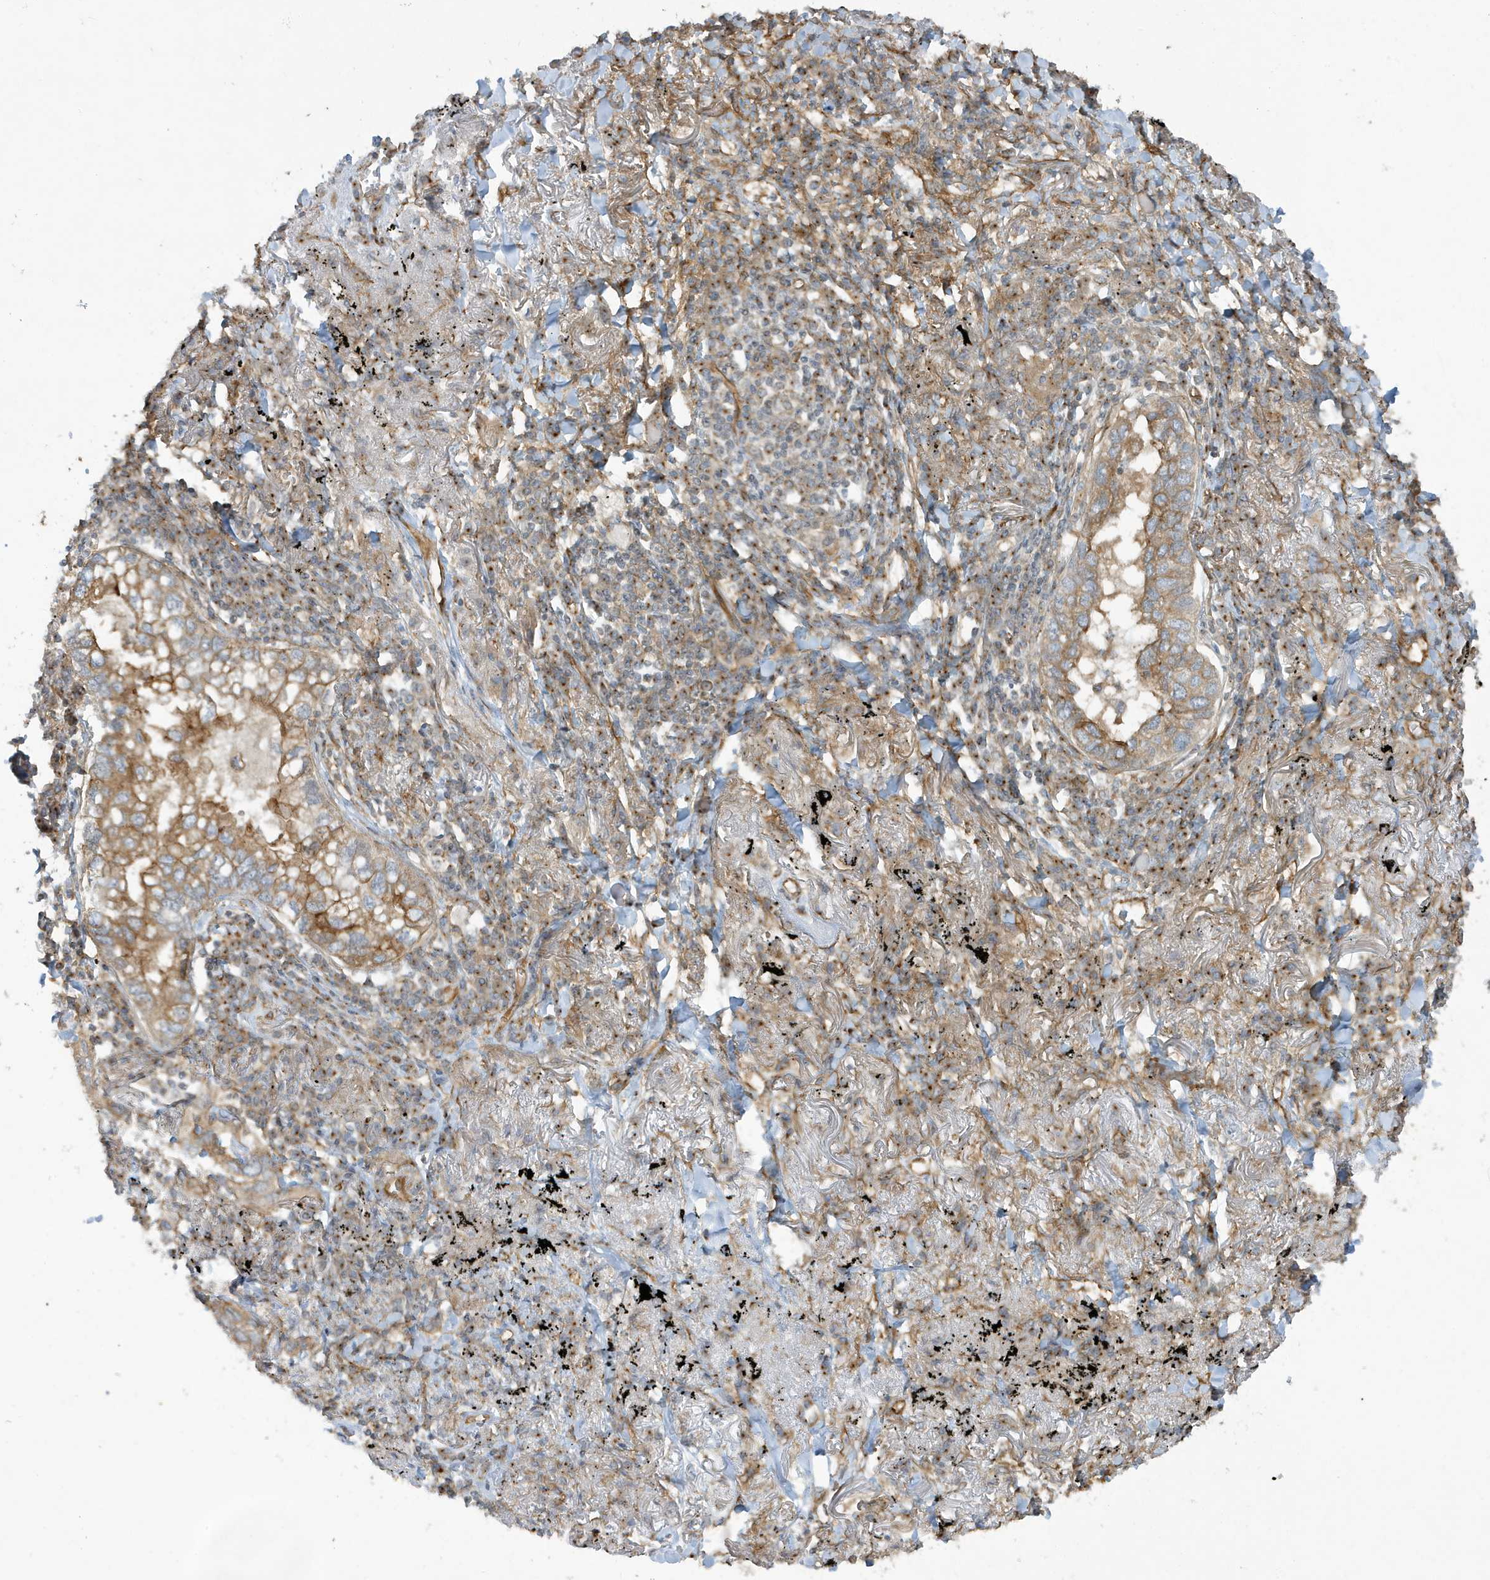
{"staining": {"intensity": "moderate", "quantity": ">75%", "location": "cytoplasmic/membranous"}, "tissue": "lung cancer", "cell_type": "Tumor cells", "image_type": "cancer", "snomed": [{"axis": "morphology", "description": "Adenocarcinoma, NOS"}, {"axis": "topography", "description": "Lung"}], "caption": "Immunohistochemistry (IHC) photomicrograph of human lung cancer stained for a protein (brown), which demonstrates medium levels of moderate cytoplasmic/membranous positivity in approximately >75% of tumor cells.", "gene": "ATP23", "patient": {"sex": "male", "age": 65}}